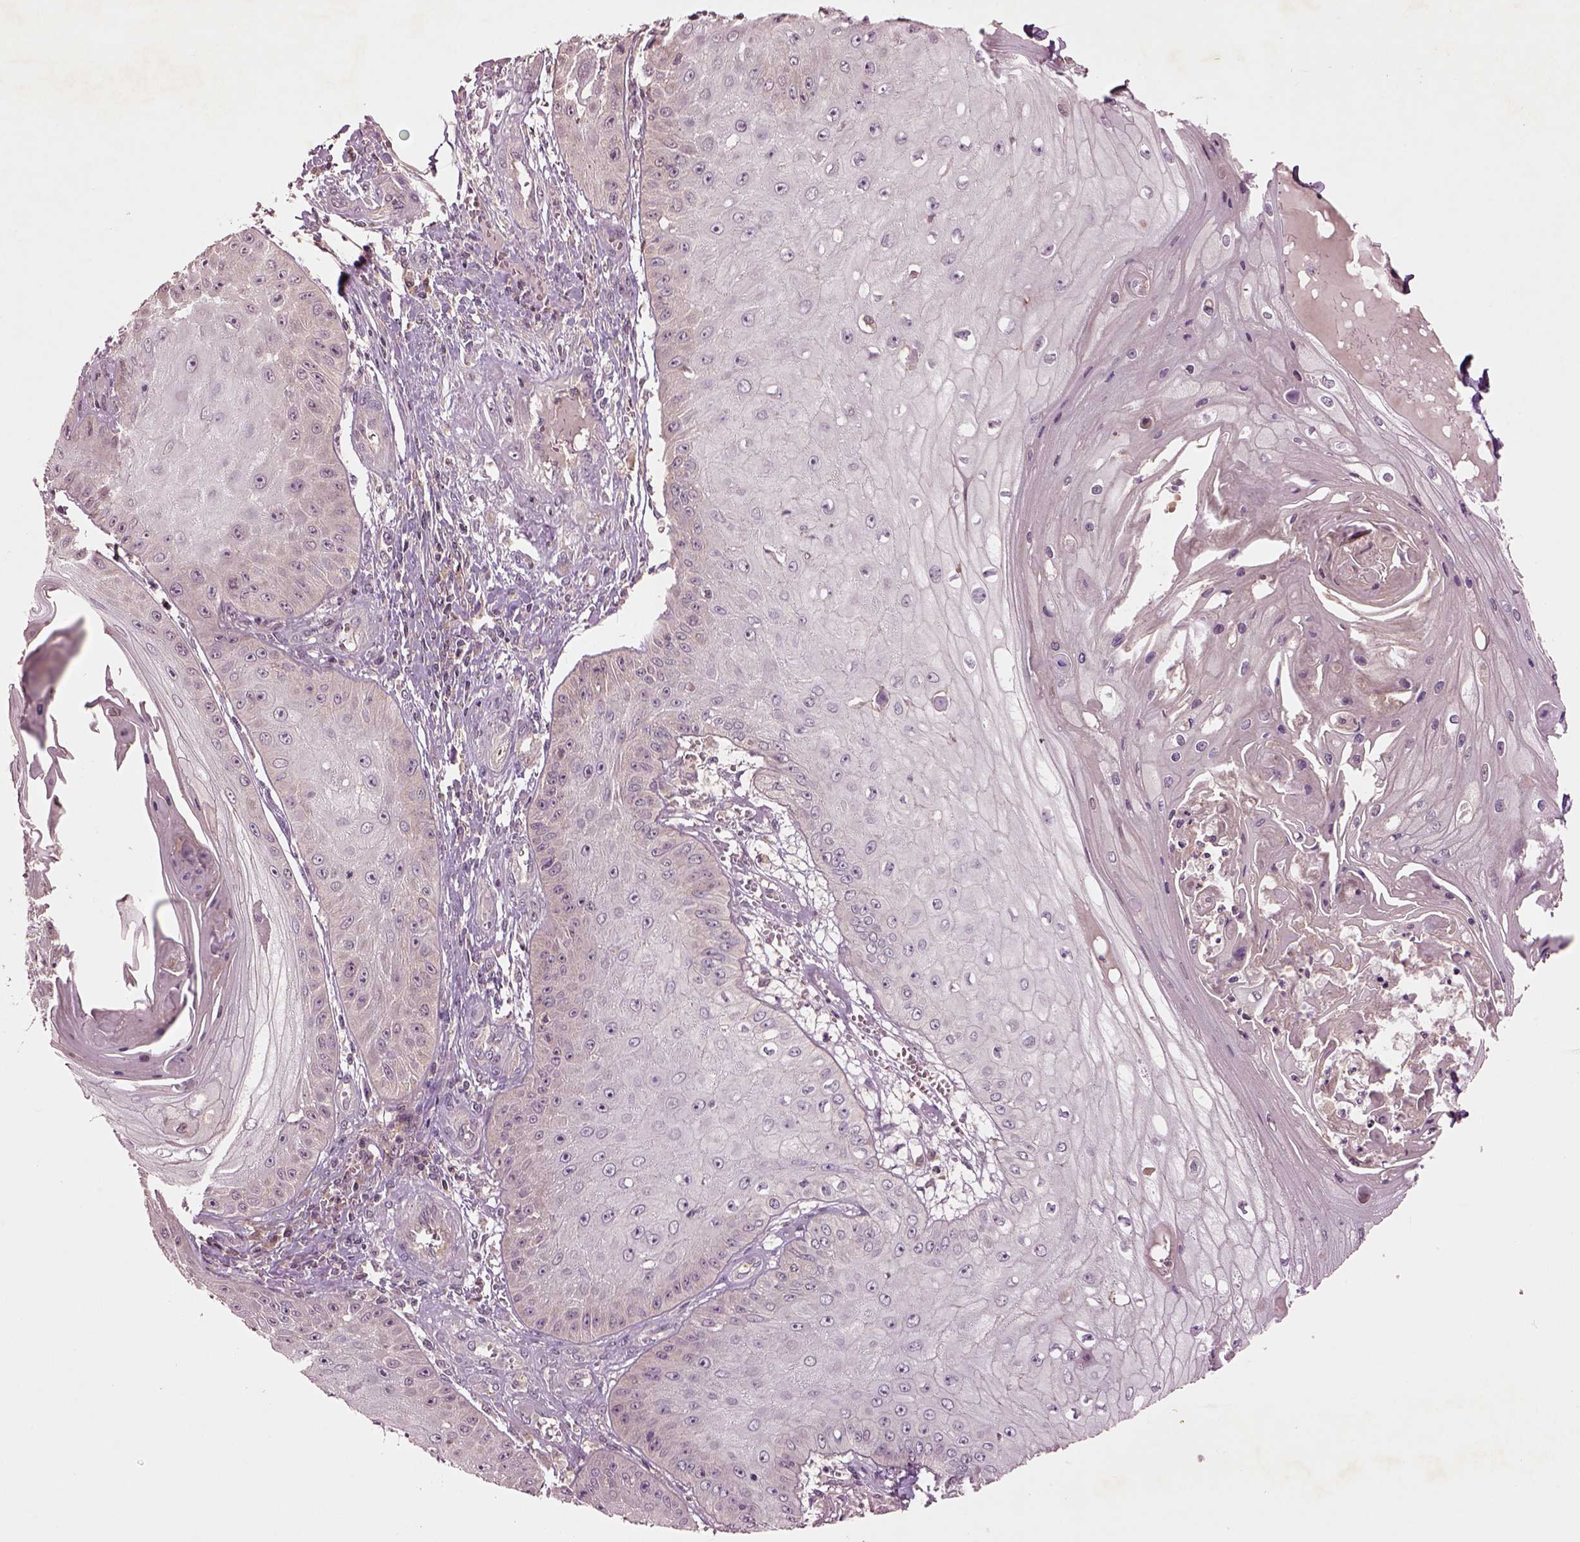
{"staining": {"intensity": "negative", "quantity": "none", "location": "none"}, "tissue": "skin cancer", "cell_type": "Tumor cells", "image_type": "cancer", "snomed": [{"axis": "morphology", "description": "Squamous cell carcinoma, NOS"}, {"axis": "topography", "description": "Skin"}], "caption": "The image demonstrates no staining of tumor cells in skin cancer (squamous cell carcinoma).", "gene": "MTHFS", "patient": {"sex": "male", "age": 70}}